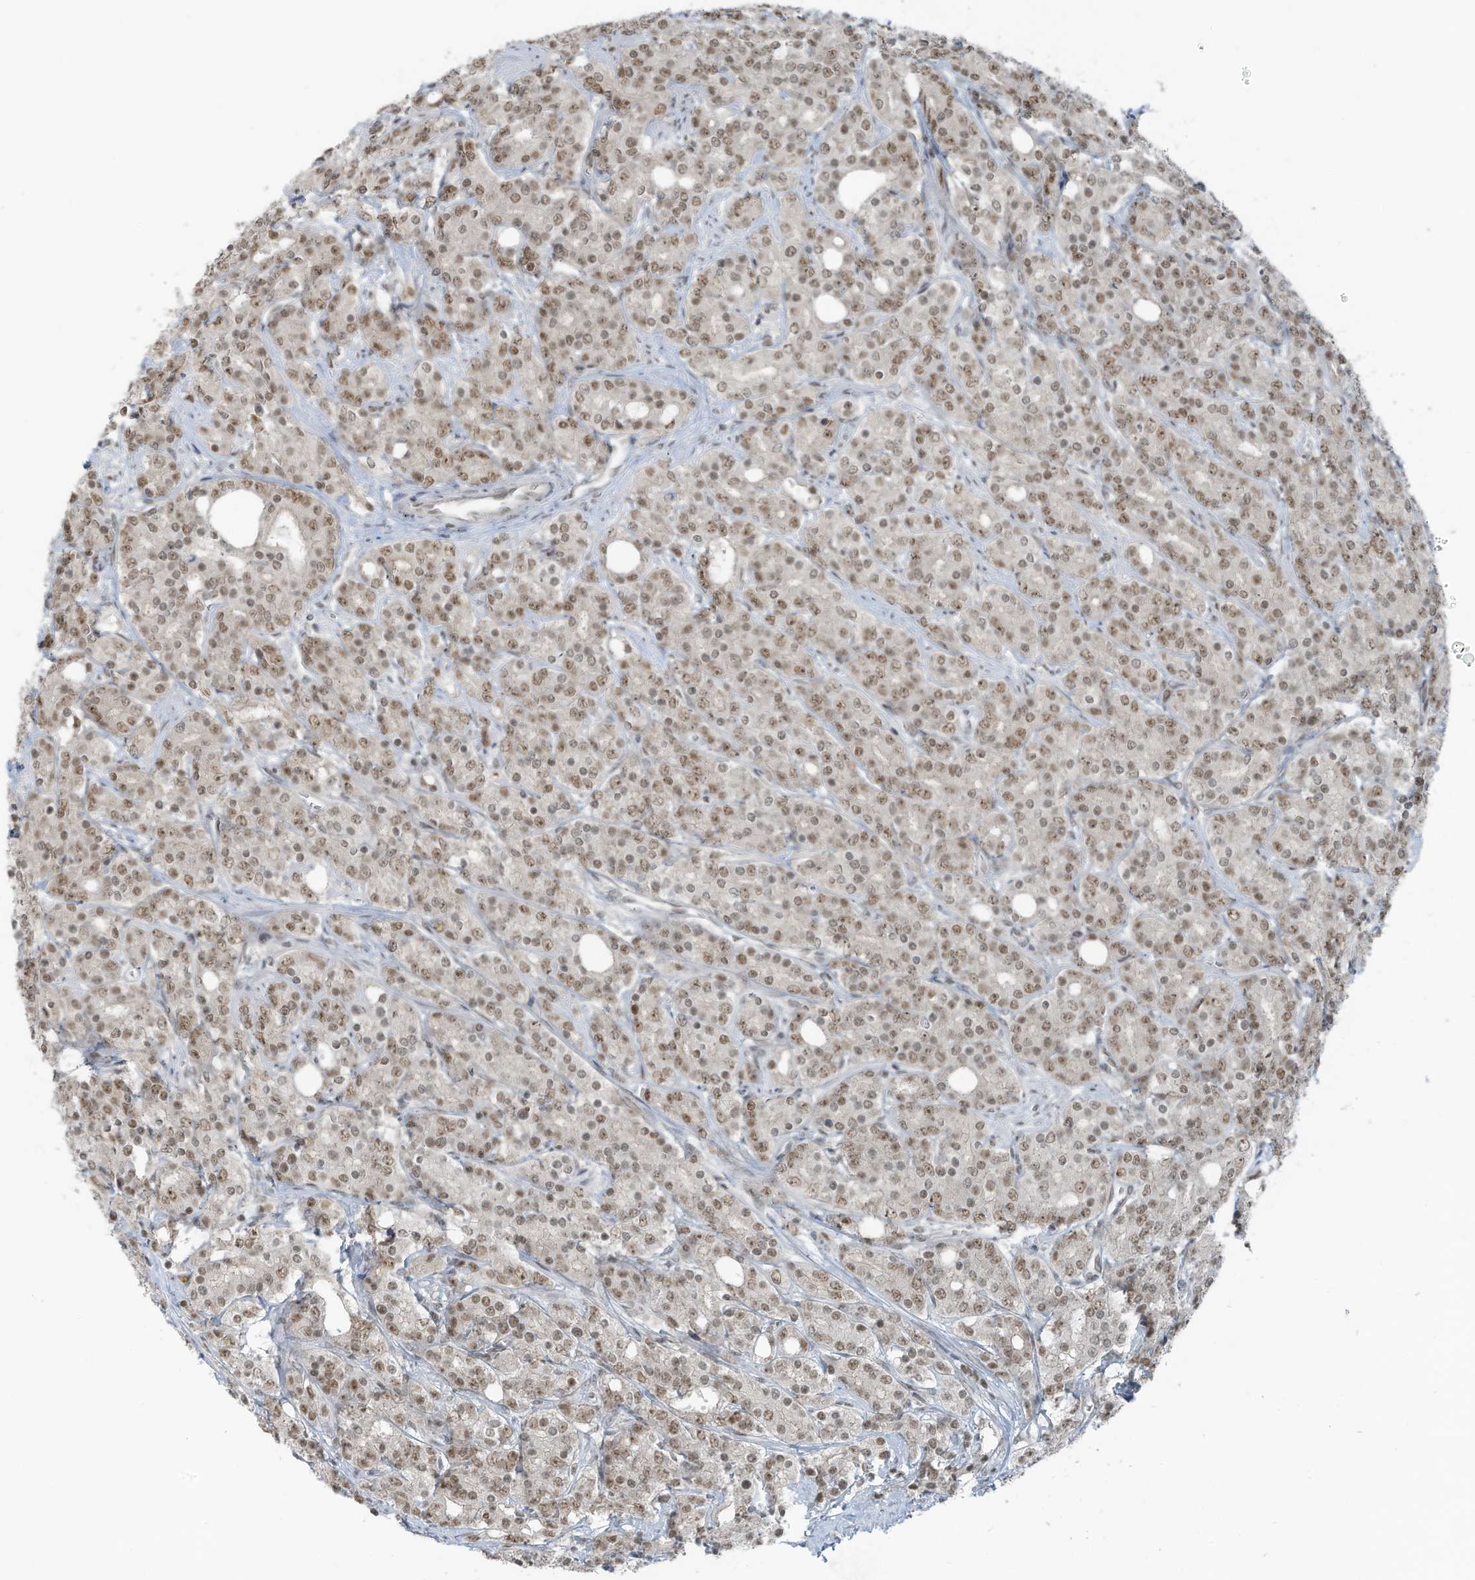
{"staining": {"intensity": "moderate", "quantity": ">75%", "location": "nuclear"}, "tissue": "prostate cancer", "cell_type": "Tumor cells", "image_type": "cancer", "snomed": [{"axis": "morphology", "description": "Adenocarcinoma, High grade"}, {"axis": "topography", "description": "Prostate"}], "caption": "Immunohistochemical staining of adenocarcinoma (high-grade) (prostate) demonstrates medium levels of moderate nuclear protein expression in about >75% of tumor cells.", "gene": "WRNIP1", "patient": {"sex": "male", "age": 62}}